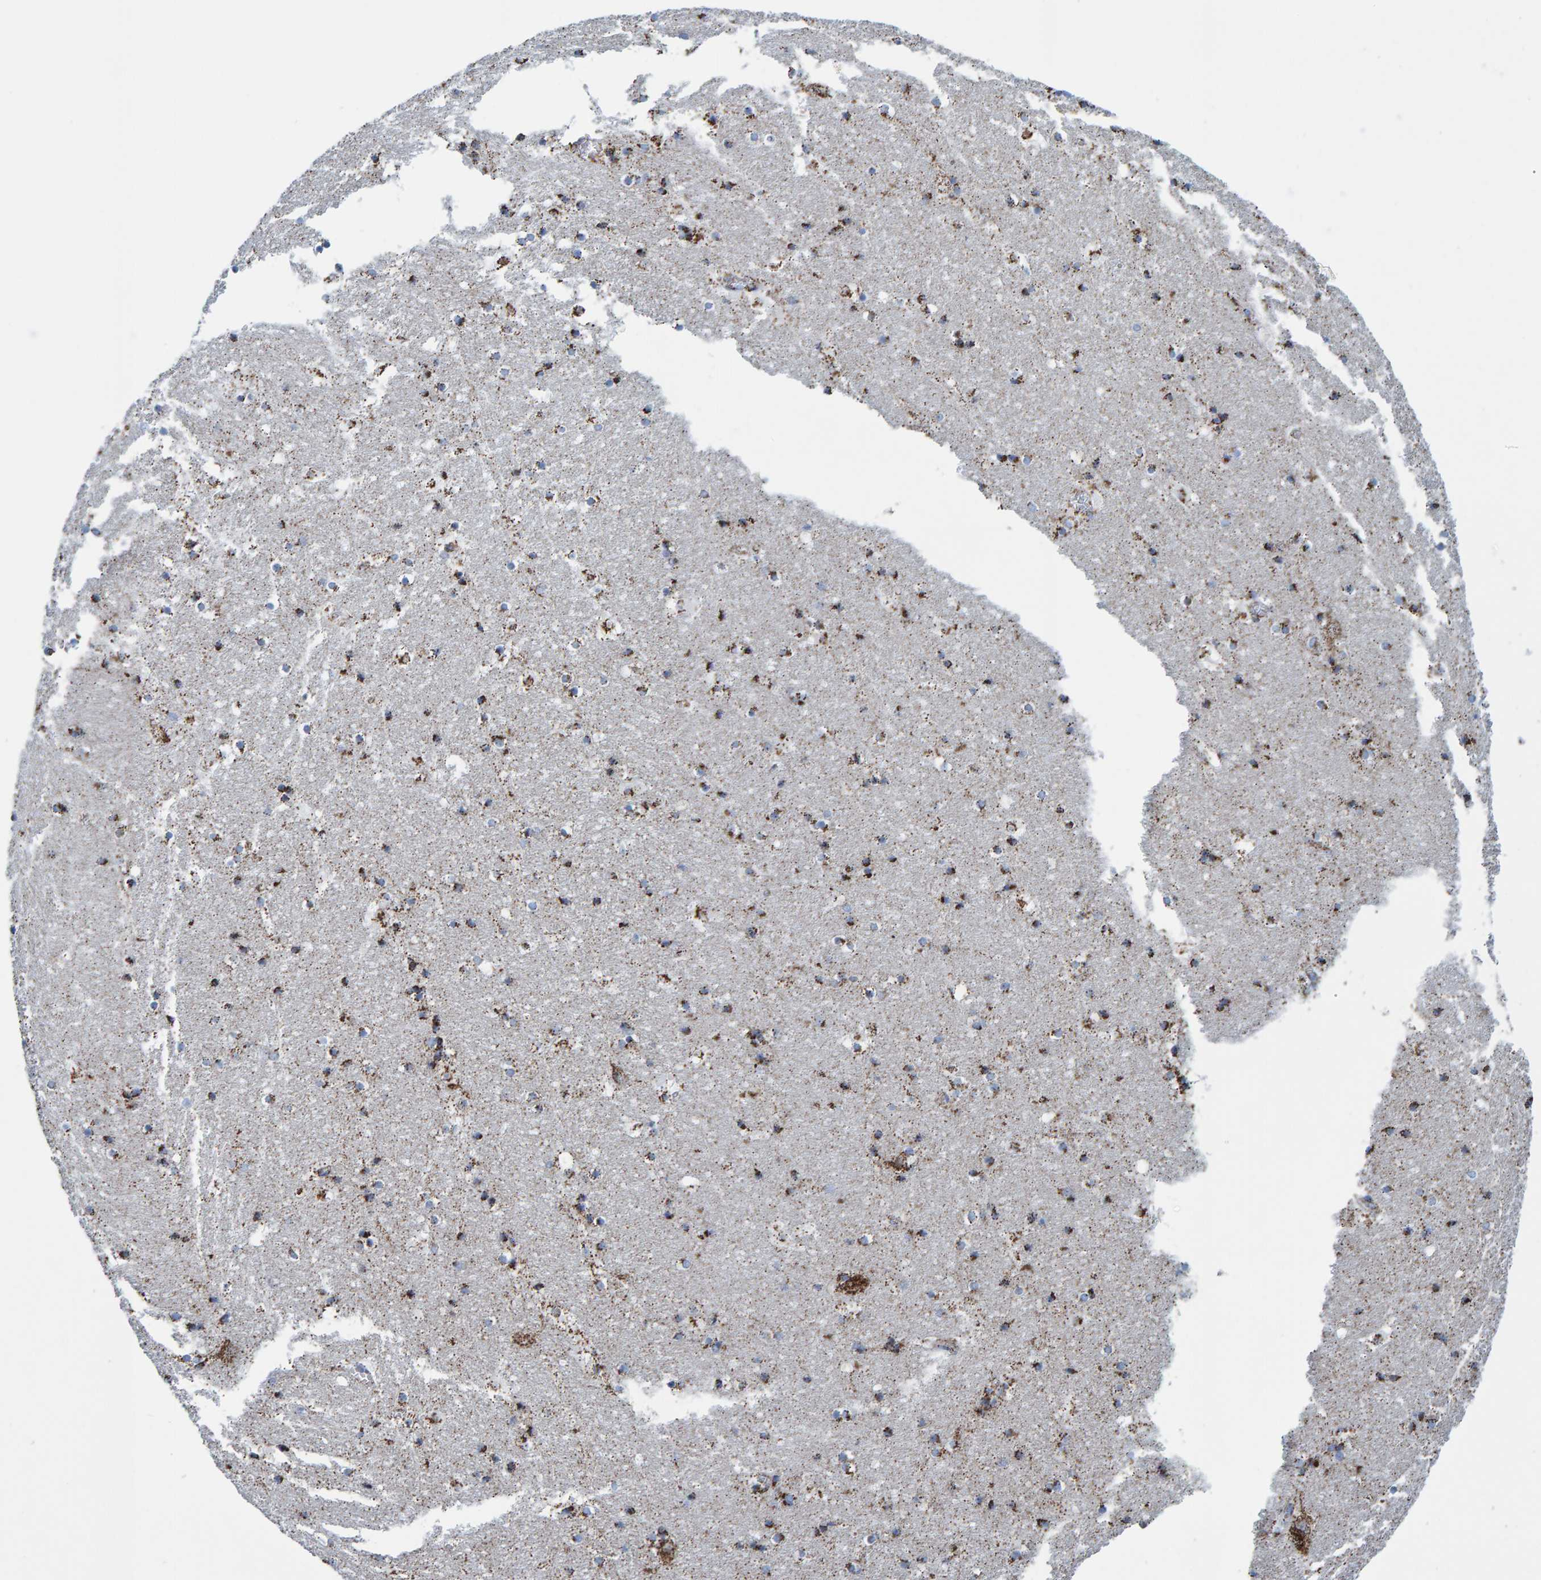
{"staining": {"intensity": "strong", "quantity": "25%-75%", "location": "cytoplasmic/membranous"}, "tissue": "hippocampus", "cell_type": "Glial cells", "image_type": "normal", "snomed": [{"axis": "morphology", "description": "Normal tissue, NOS"}, {"axis": "topography", "description": "Hippocampus"}], "caption": "This is a photomicrograph of immunohistochemistry (IHC) staining of normal hippocampus, which shows strong positivity in the cytoplasmic/membranous of glial cells.", "gene": "ENSG00000262660", "patient": {"sex": "male", "age": 45}}